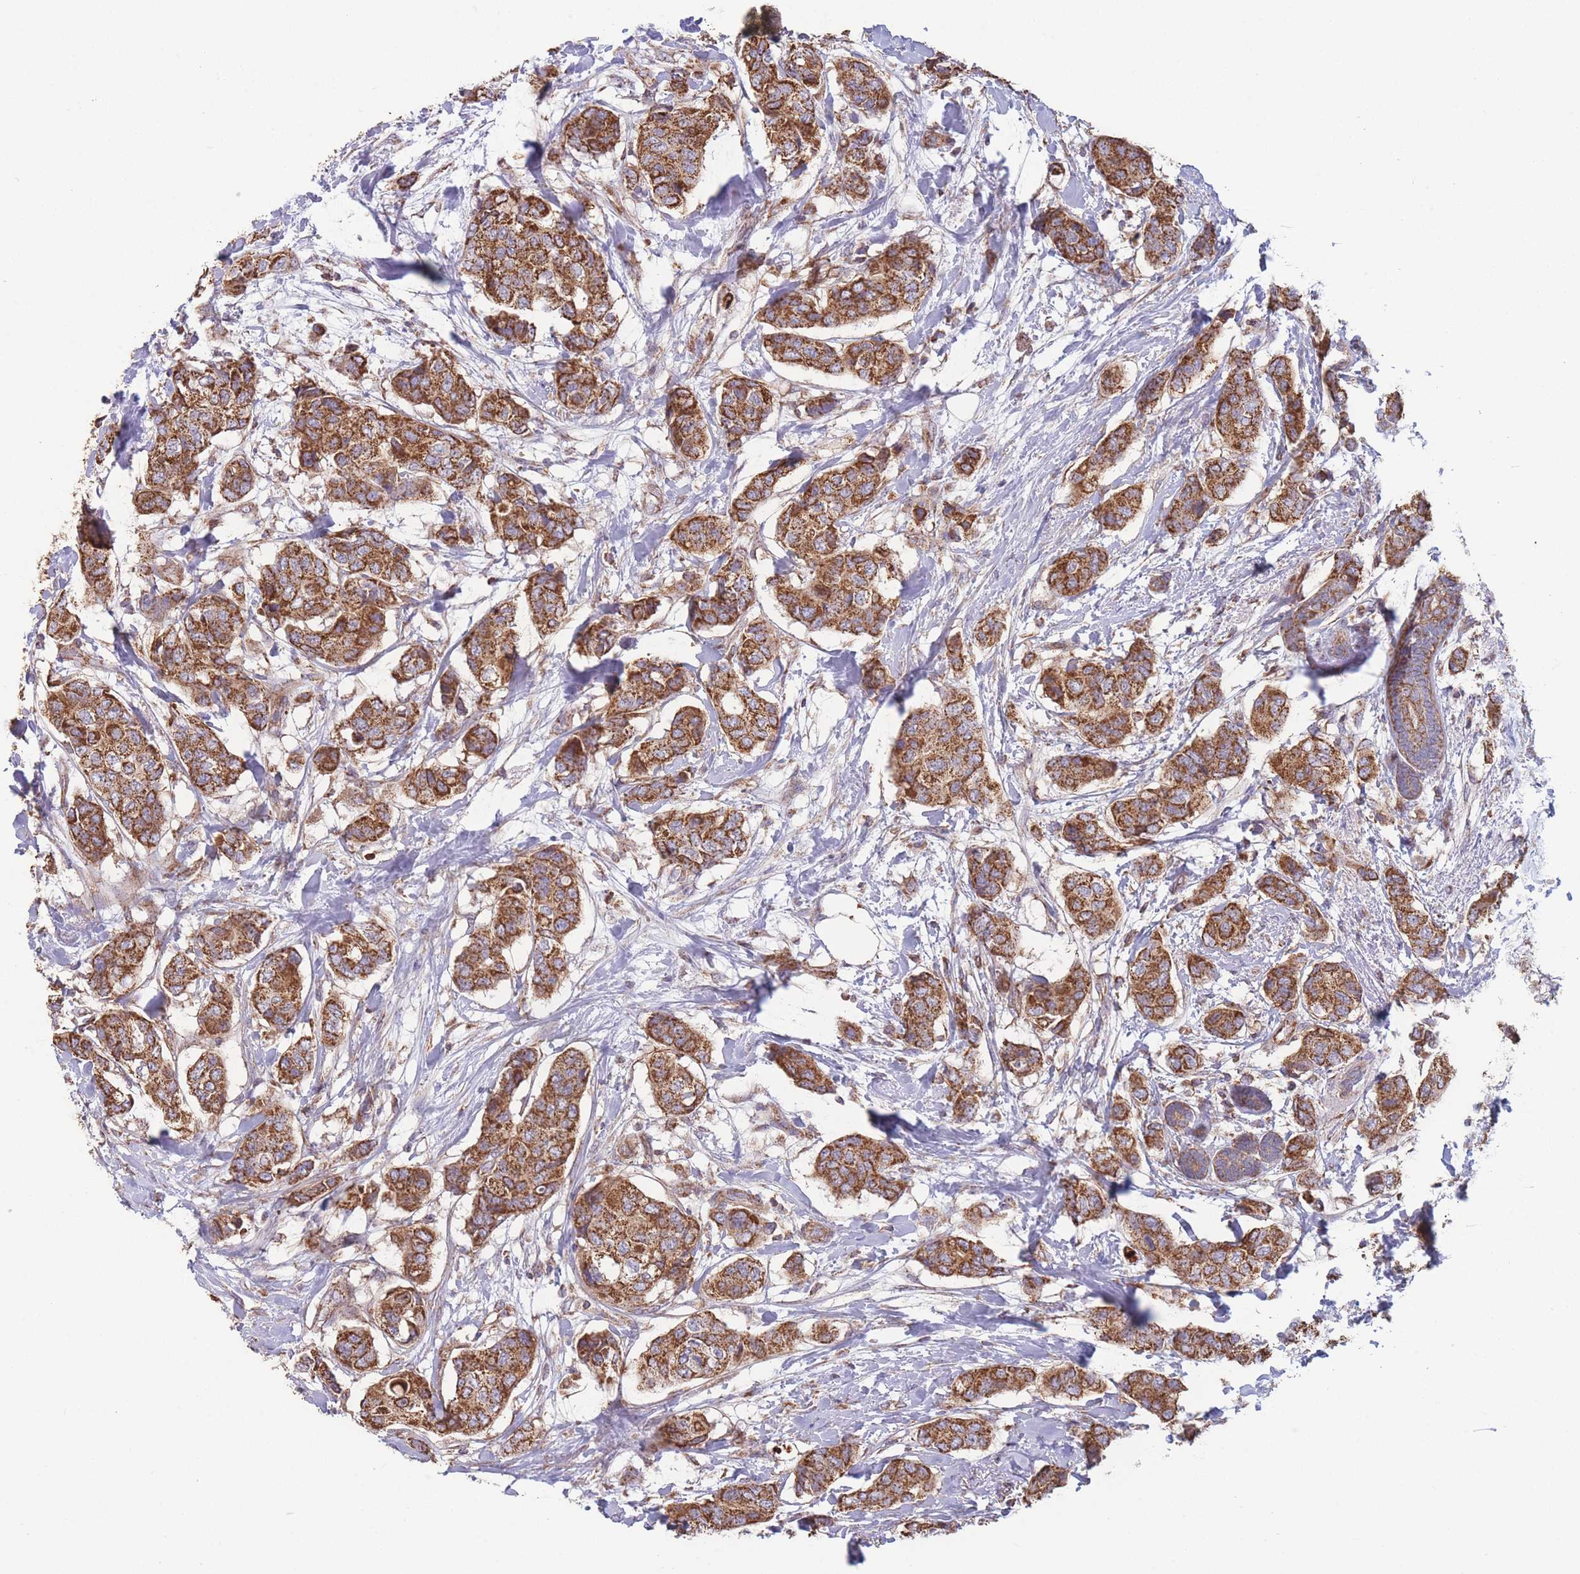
{"staining": {"intensity": "strong", "quantity": ">75%", "location": "cytoplasmic/membranous"}, "tissue": "breast cancer", "cell_type": "Tumor cells", "image_type": "cancer", "snomed": [{"axis": "morphology", "description": "Lobular carcinoma"}, {"axis": "topography", "description": "Breast"}], "caption": "There is high levels of strong cytoplasmic/membranous staining in tumor cells of lobular carcinoma (breast), as demonstrated by immunohistochemical staining (brown color).", "gene": "KIF16B", "patient": {"sex": "female", "age": 51}}